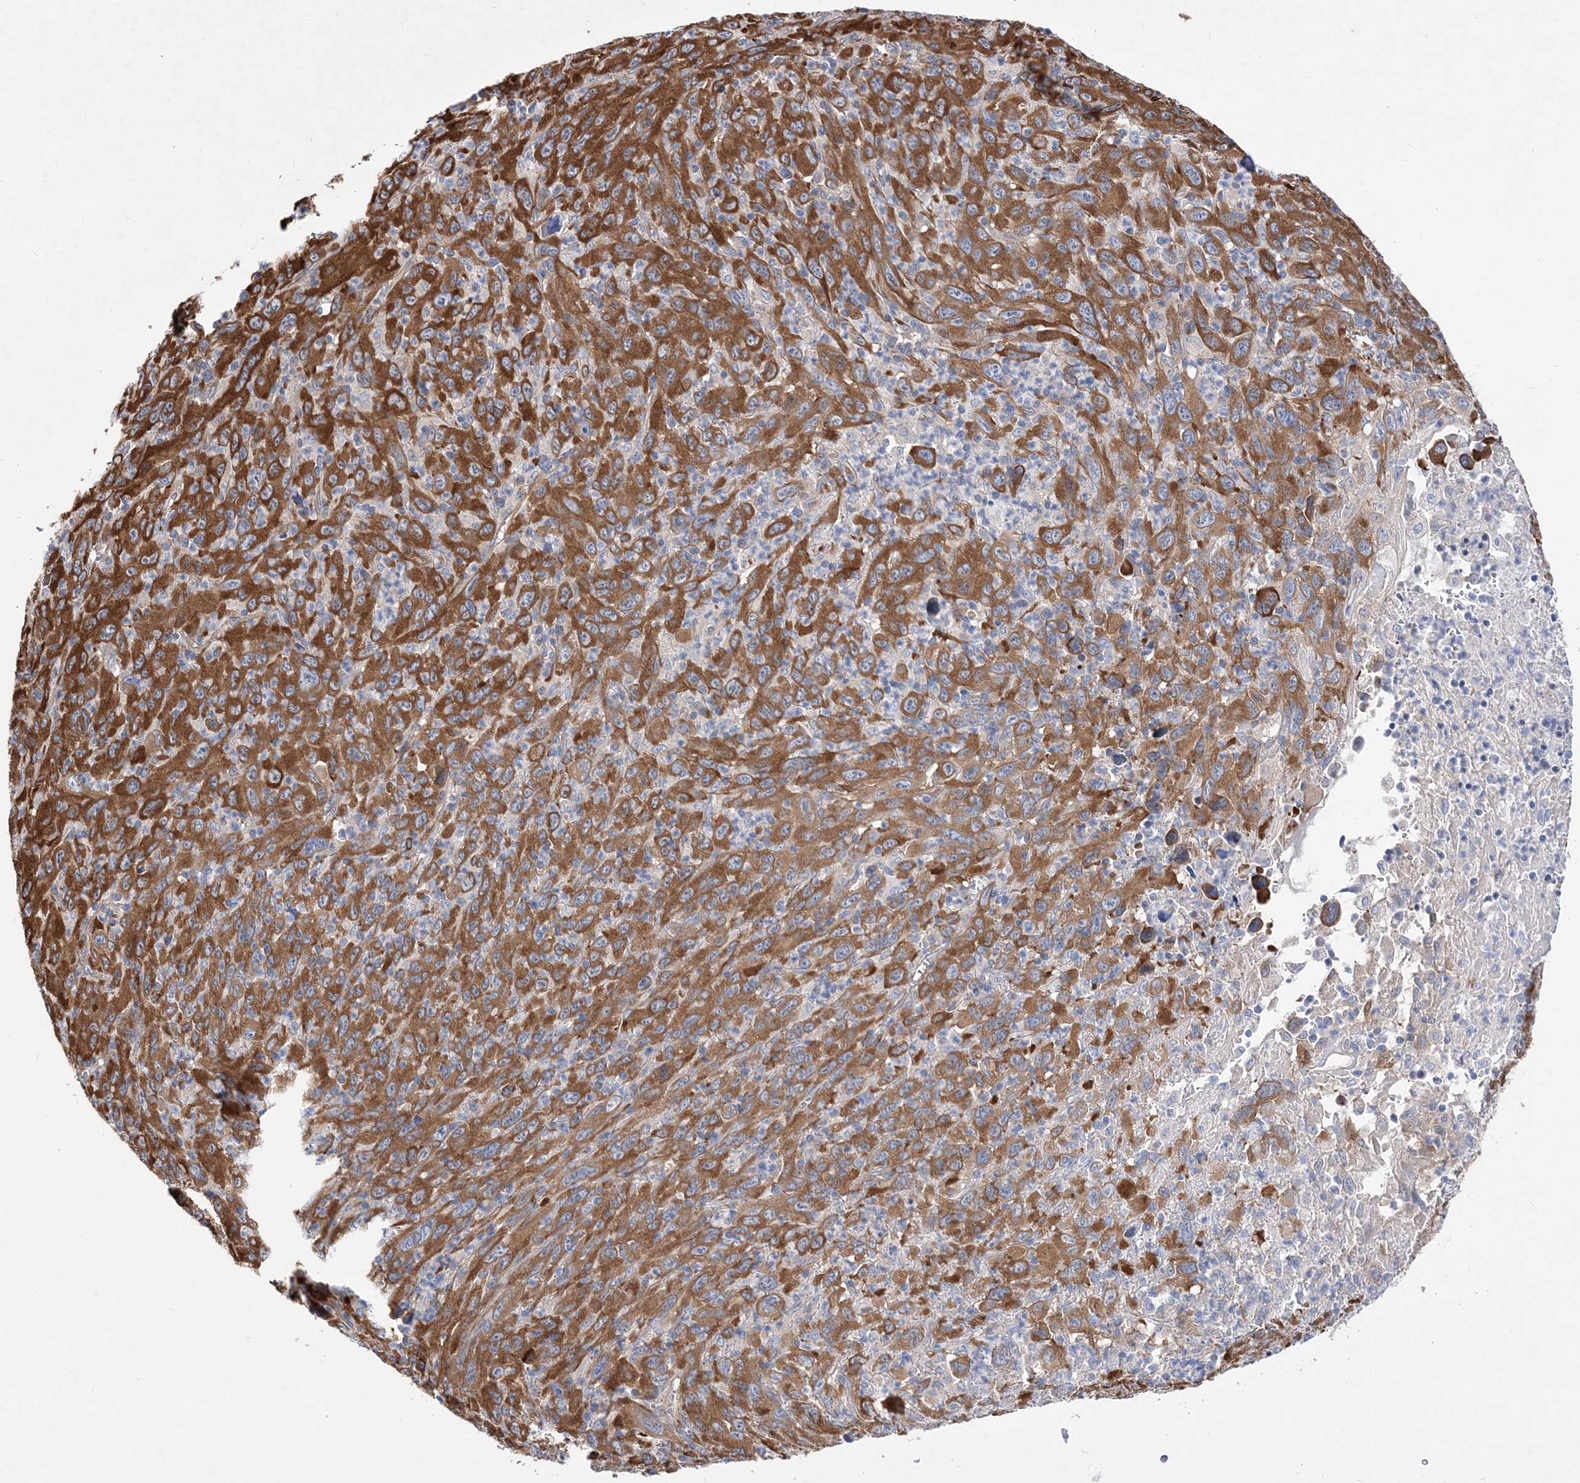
{"staining": {"intensity": "strong", "quantity": ">75%", "location": "cytoplasmic/membranous"}, "tissue": "melanoma", "cell_type": "Tumor cells", "image_type": "cancer", "snomed": [{"axis": "morphology", "description": "Malignant melanoma, Metastatic site"}, {"axis": "topography", "description": "Skin"}], "caption": "About >75% of tumor cells in malignant melanoma (metastatic site) show strong cytoplasmic/membranous protein expression as visualized by brown immunohistochemical staining.", "gene": "JKAMP", "patient": {"sex": "female", "age": 56}}